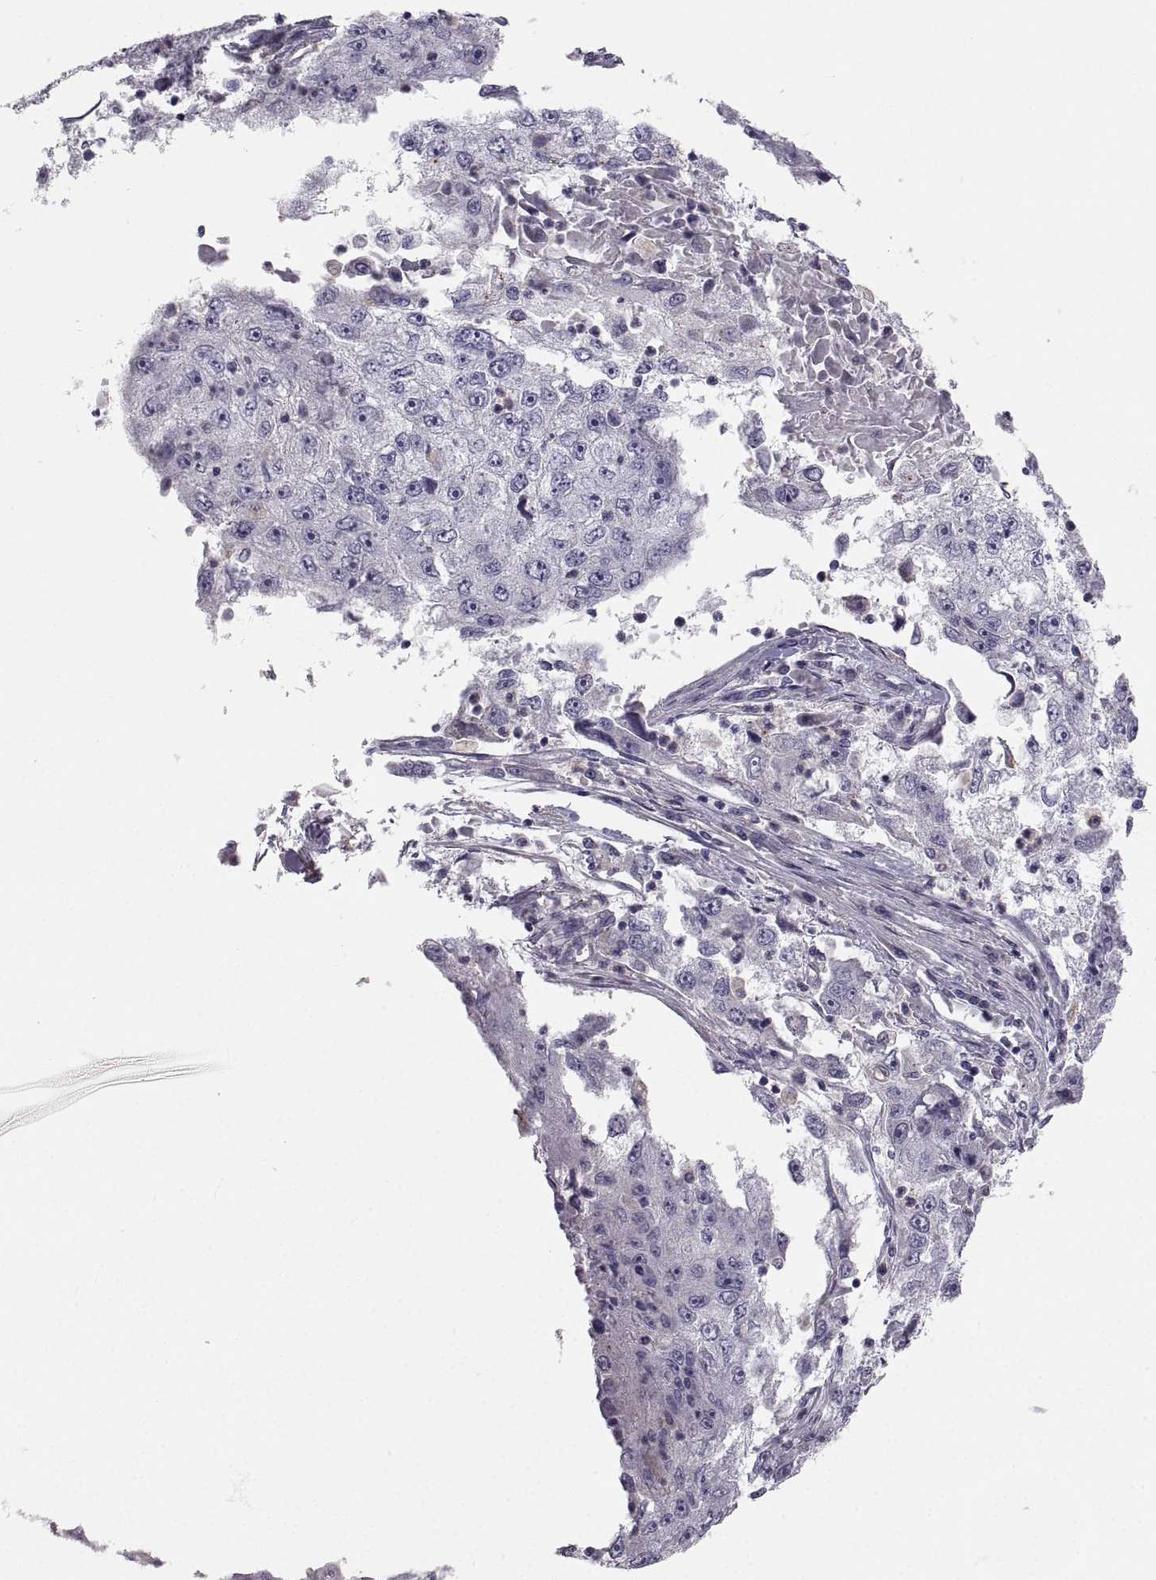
{"staining": {"intensity": "negative", "quantity": "none", "location": "none"}, "tissue": "cervical cancer", "cell_type": "Tumor cells", "image_type": "cancer", "snomed": [{"axis": "morphology", "description": "Squamous cell carcinoma, NOS"}, {"axis": "topography", "description": "Cervix"}], "caption": "A photomicrograph of squamous cell carcinoma (cervical) stained for a protein reveals no brown staining in tumor cells.", "gene": "PGM5", "patient": {"sex": "female", "age": 36}}